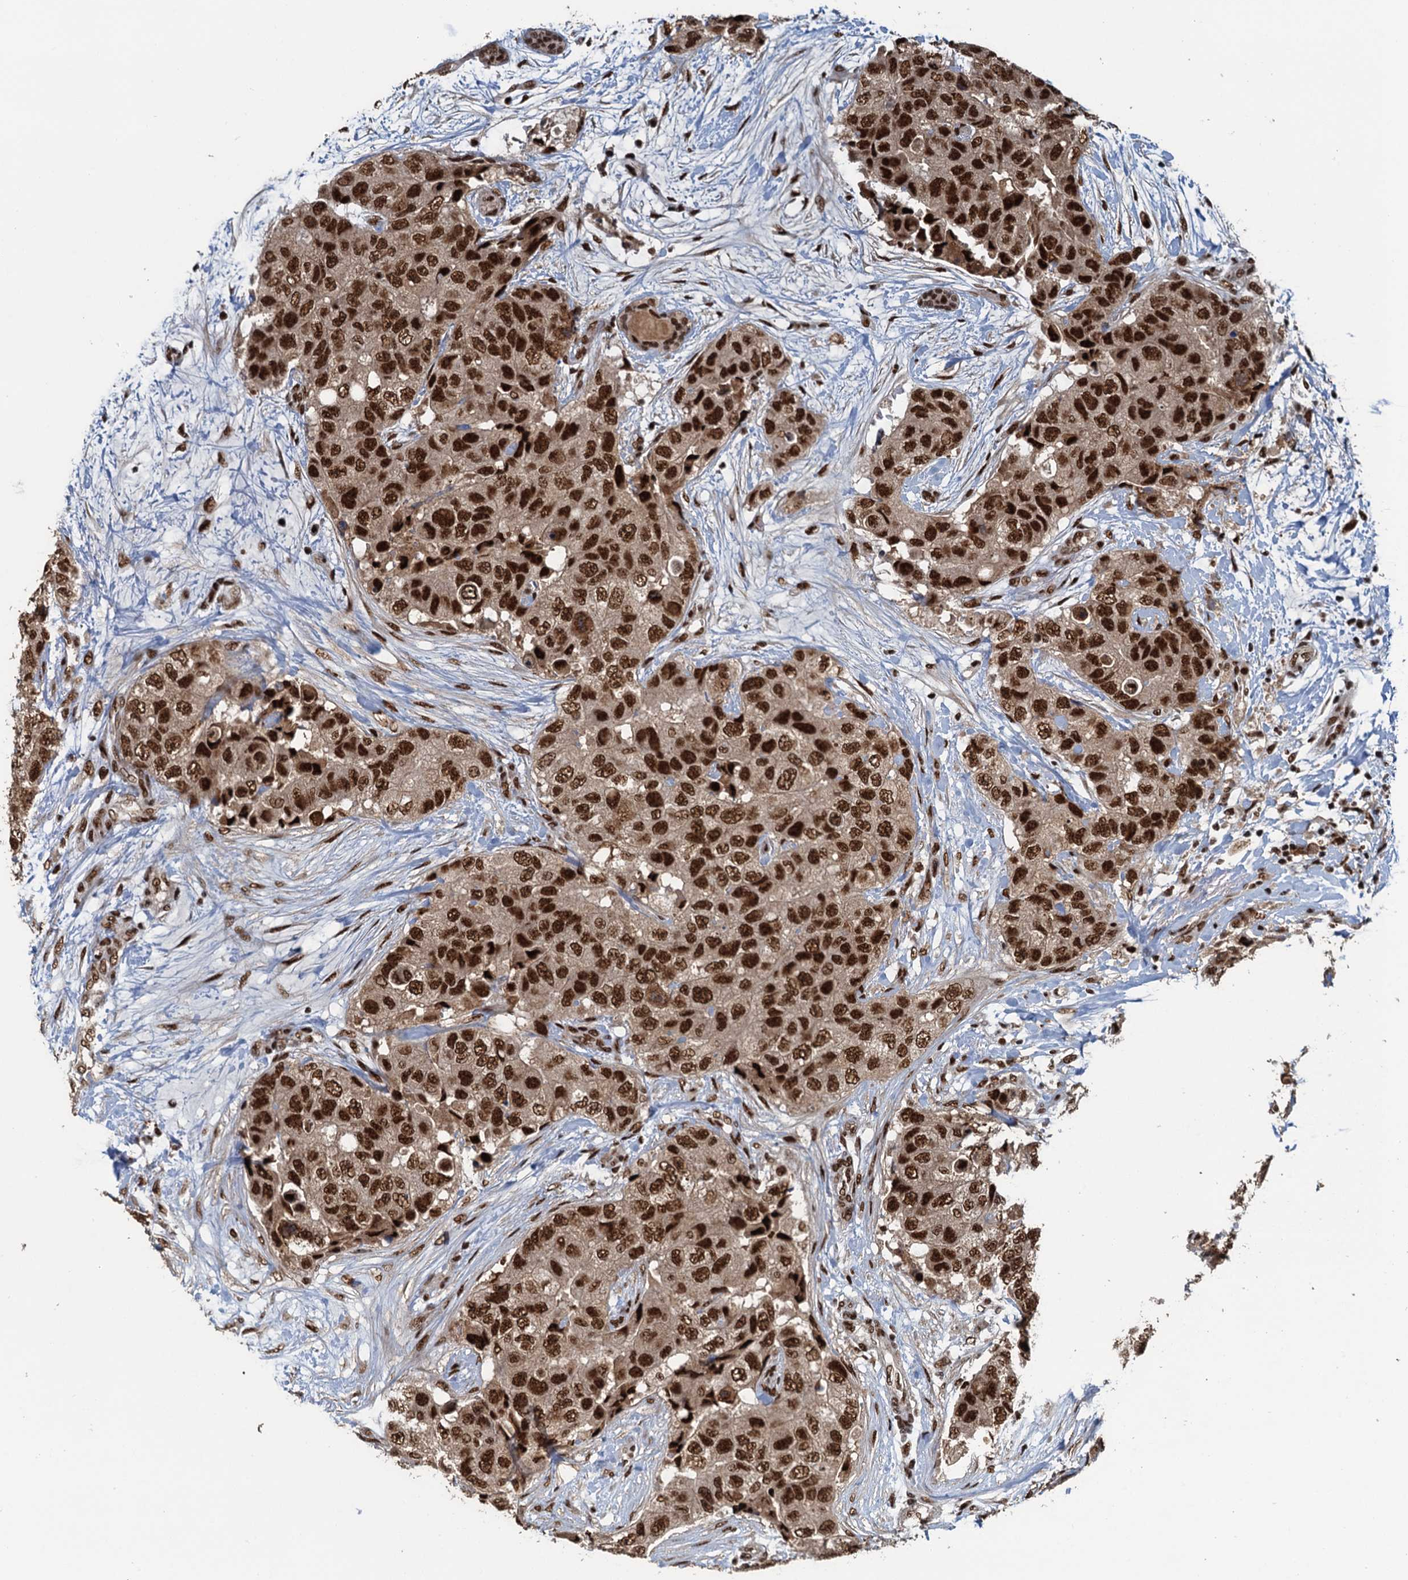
{"staining": {"intensity": "strong", "quantity": ">75%", "location": "nuclear"}, "tissue": "breast cancer", "cell_type": "Tumor cells", "image_type": "cancer", "snomed": [{"axis": "morphology", "description": "Duct carcinoma"}, {"axis": "topography", "description": "Breast"}], "caption": "Human breast cancer (invasive ductal carcinoma) stained for a protein (brown) exhibits strong nuclear positive expression in approximately >75% of tumor cells.", "gene": "ZC3H18", "patient": {"sex": "female", "age": 62}}